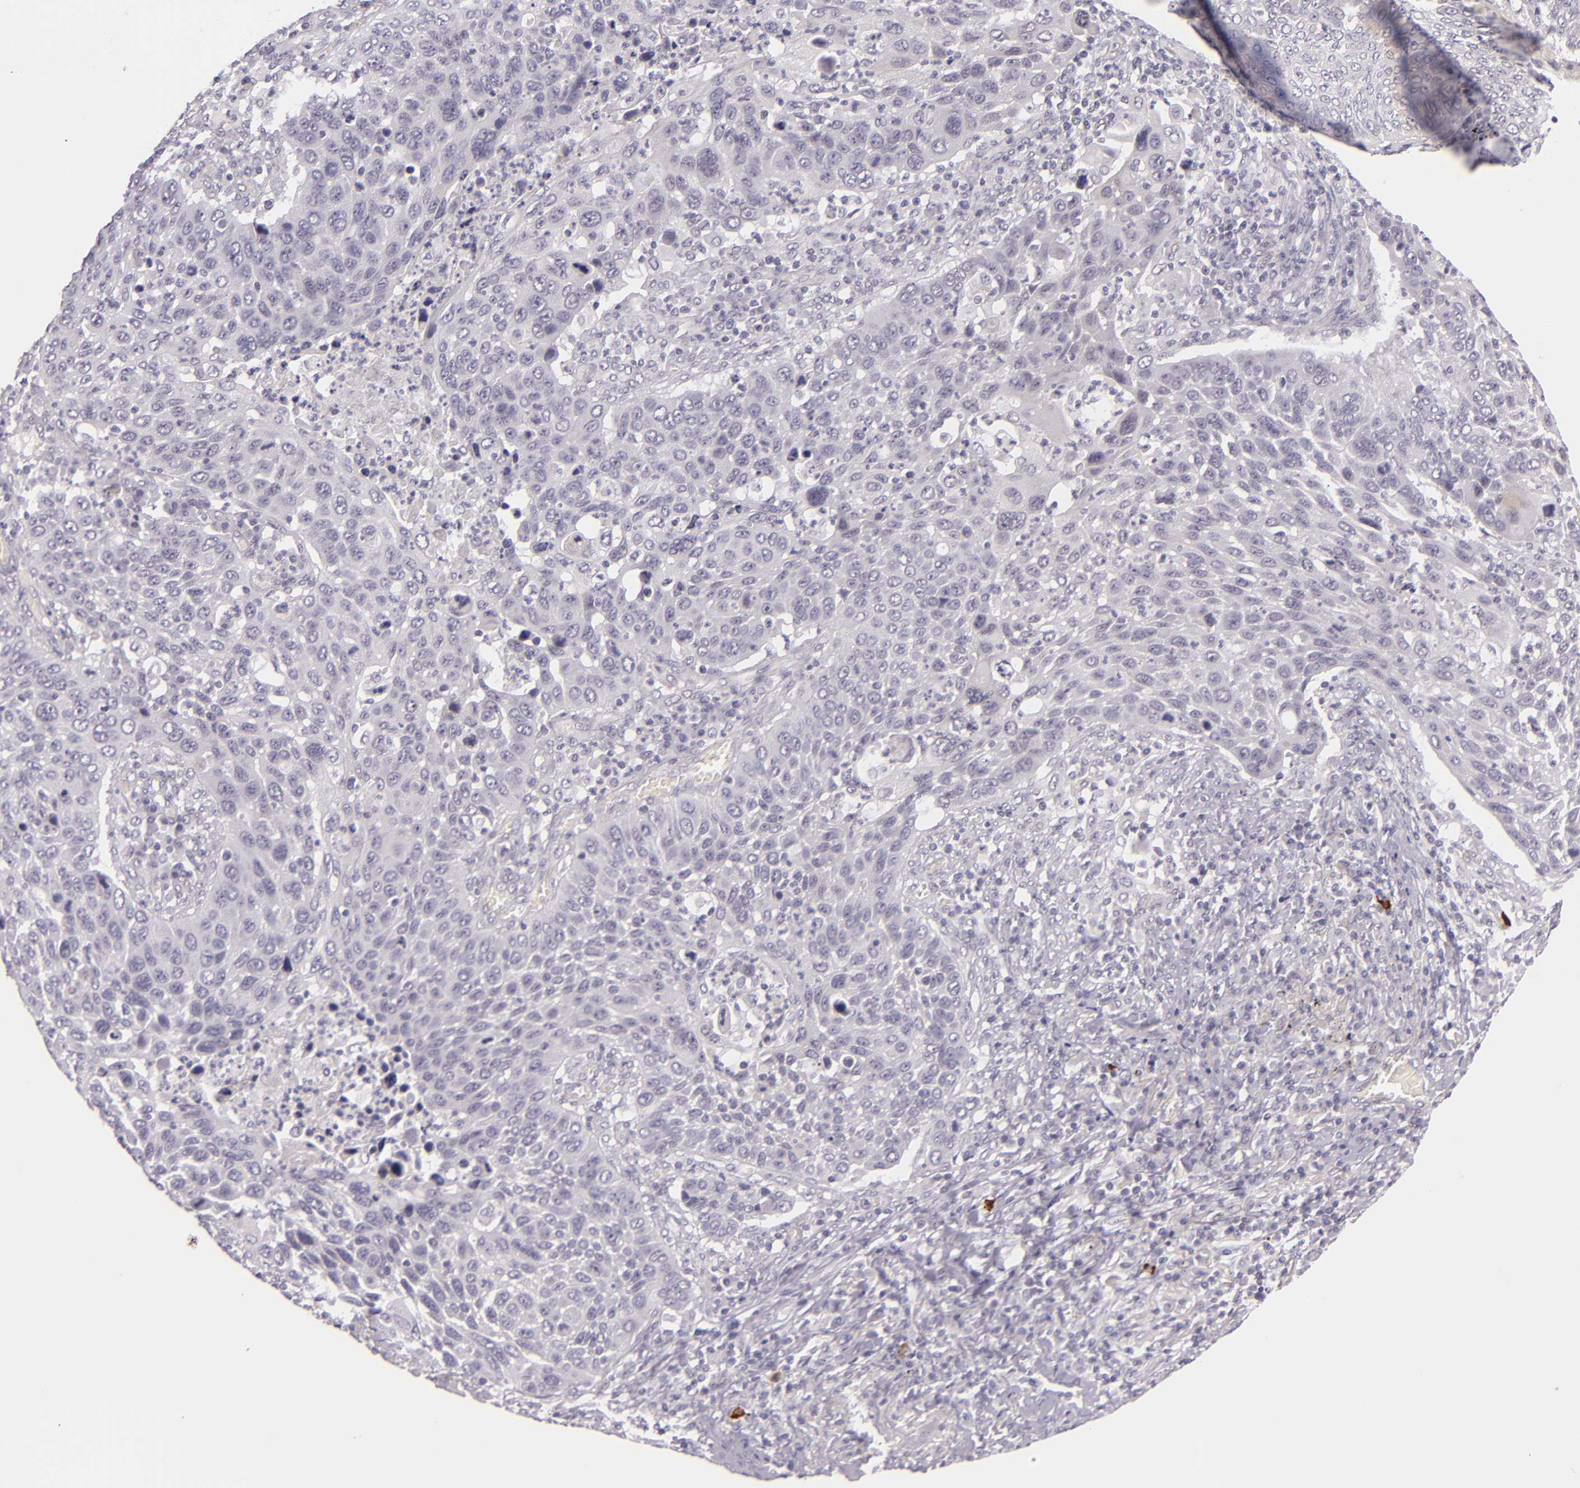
{"staining": {"intensity": "negative", "quantity": "none", "location": "none"}, "tissue": "lung cancer", "cell_type": "Tumor cells", "image_type": "cancer", "snomed": [{"axis": "morphology", "description": "Squamous cell carcinoma, NOS"}, {"axis": "topography", "description": "Lung"}], "caption": "DAB (3,3'-diaminobenzidine) immunohistochemical staining of squamous cell carcinoma (lung) demonstrates no significant staining in tumor cells.", "gene": "BCL3", "patient": {"sex": "male", "age": 68}}